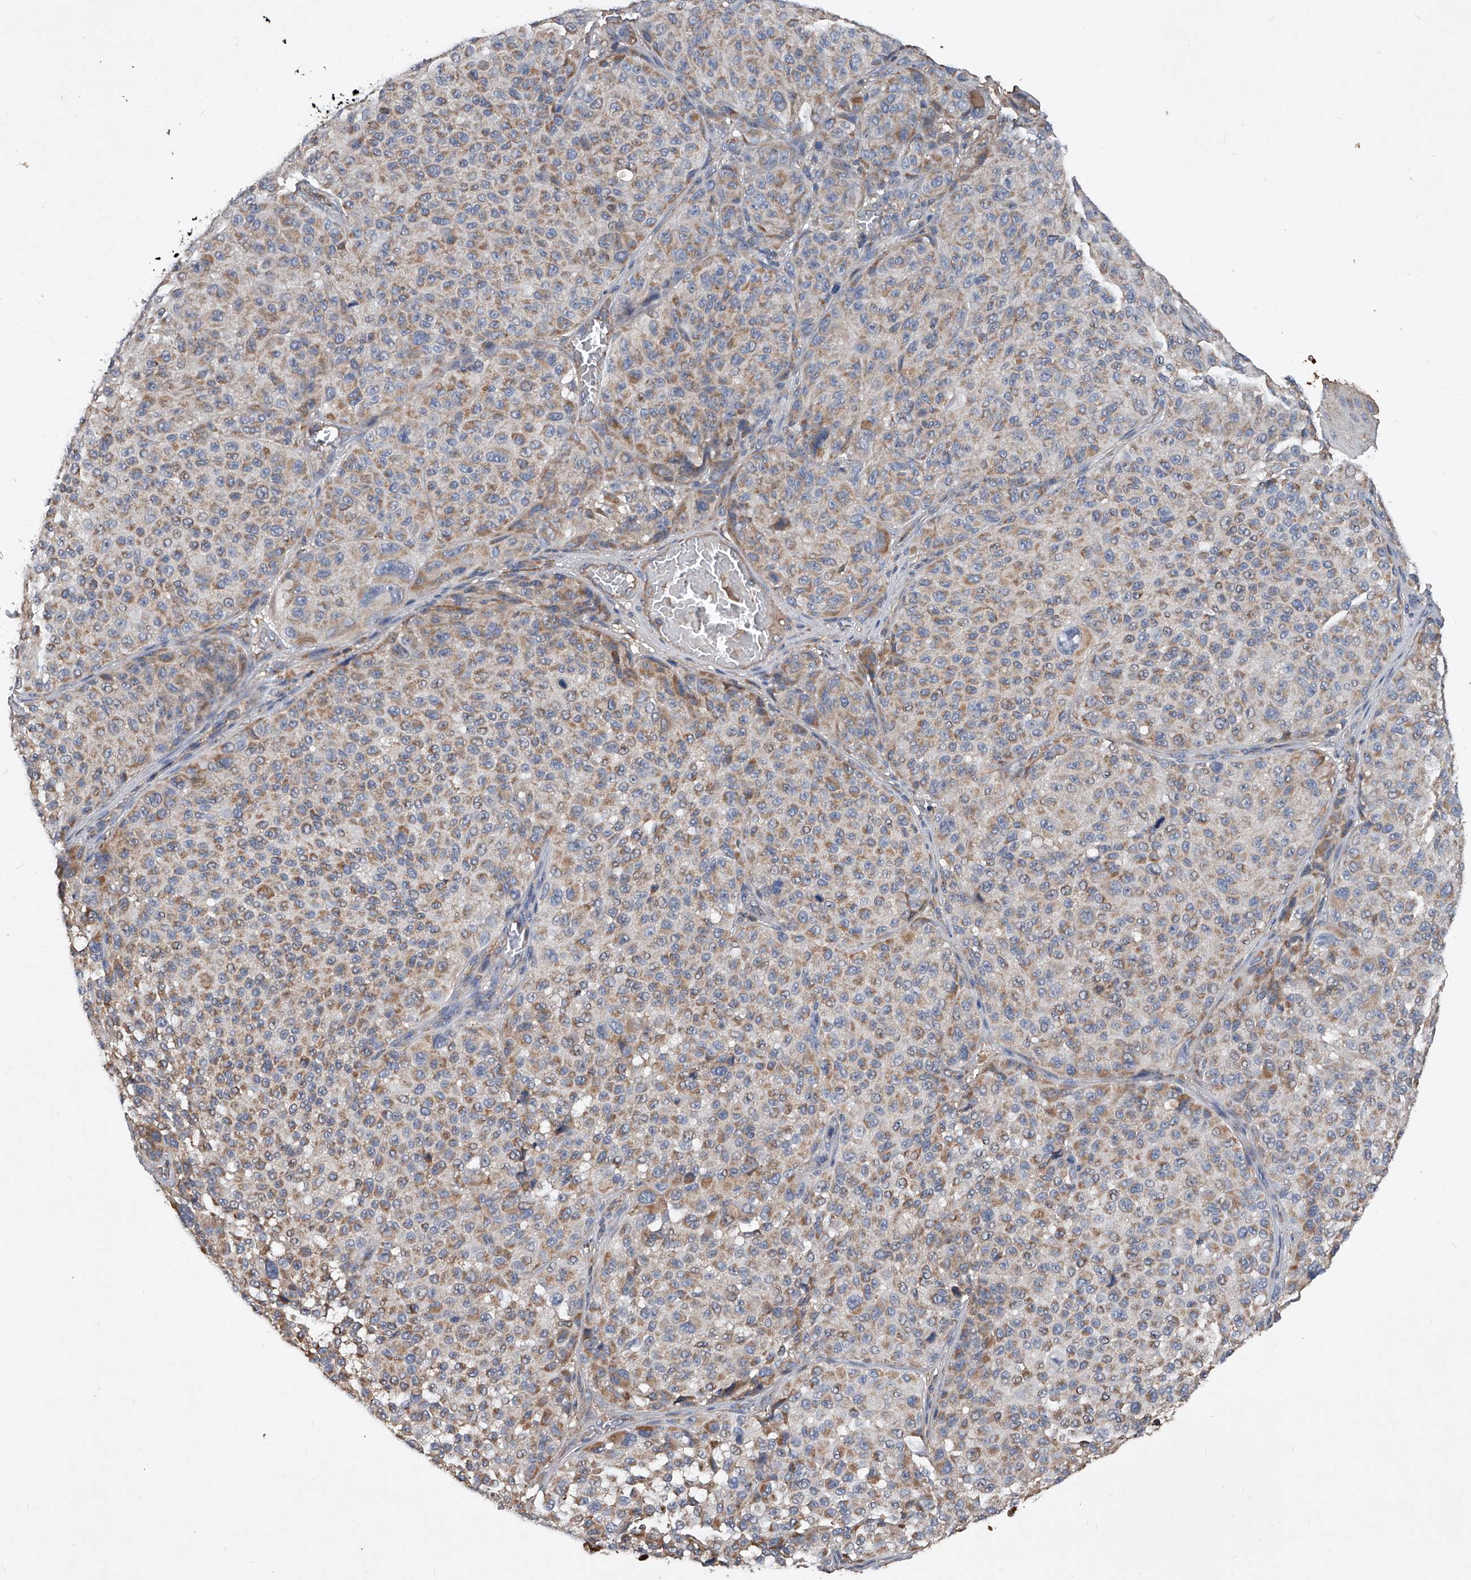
{"staining": {"intensity": "weak", "quantity": "25%-75%", "location": "cytoplasmic/membranous"}, "tissue": "melanoma", "cell_type": "Tumor cells", "image_type": "cancer", "snomed": [{"axis": "morphology", "description": "Malignant melanoma, NOS"}, {"axis": "topography", "description": "Skin"}], "caption": "A low amount of weak cytoplasmic/membranous staining is seen in about 25%-75% of tumor cells in melanoma tissue.", "gene": "SDHA", "patient": {"sex": "male", "age": 83}}